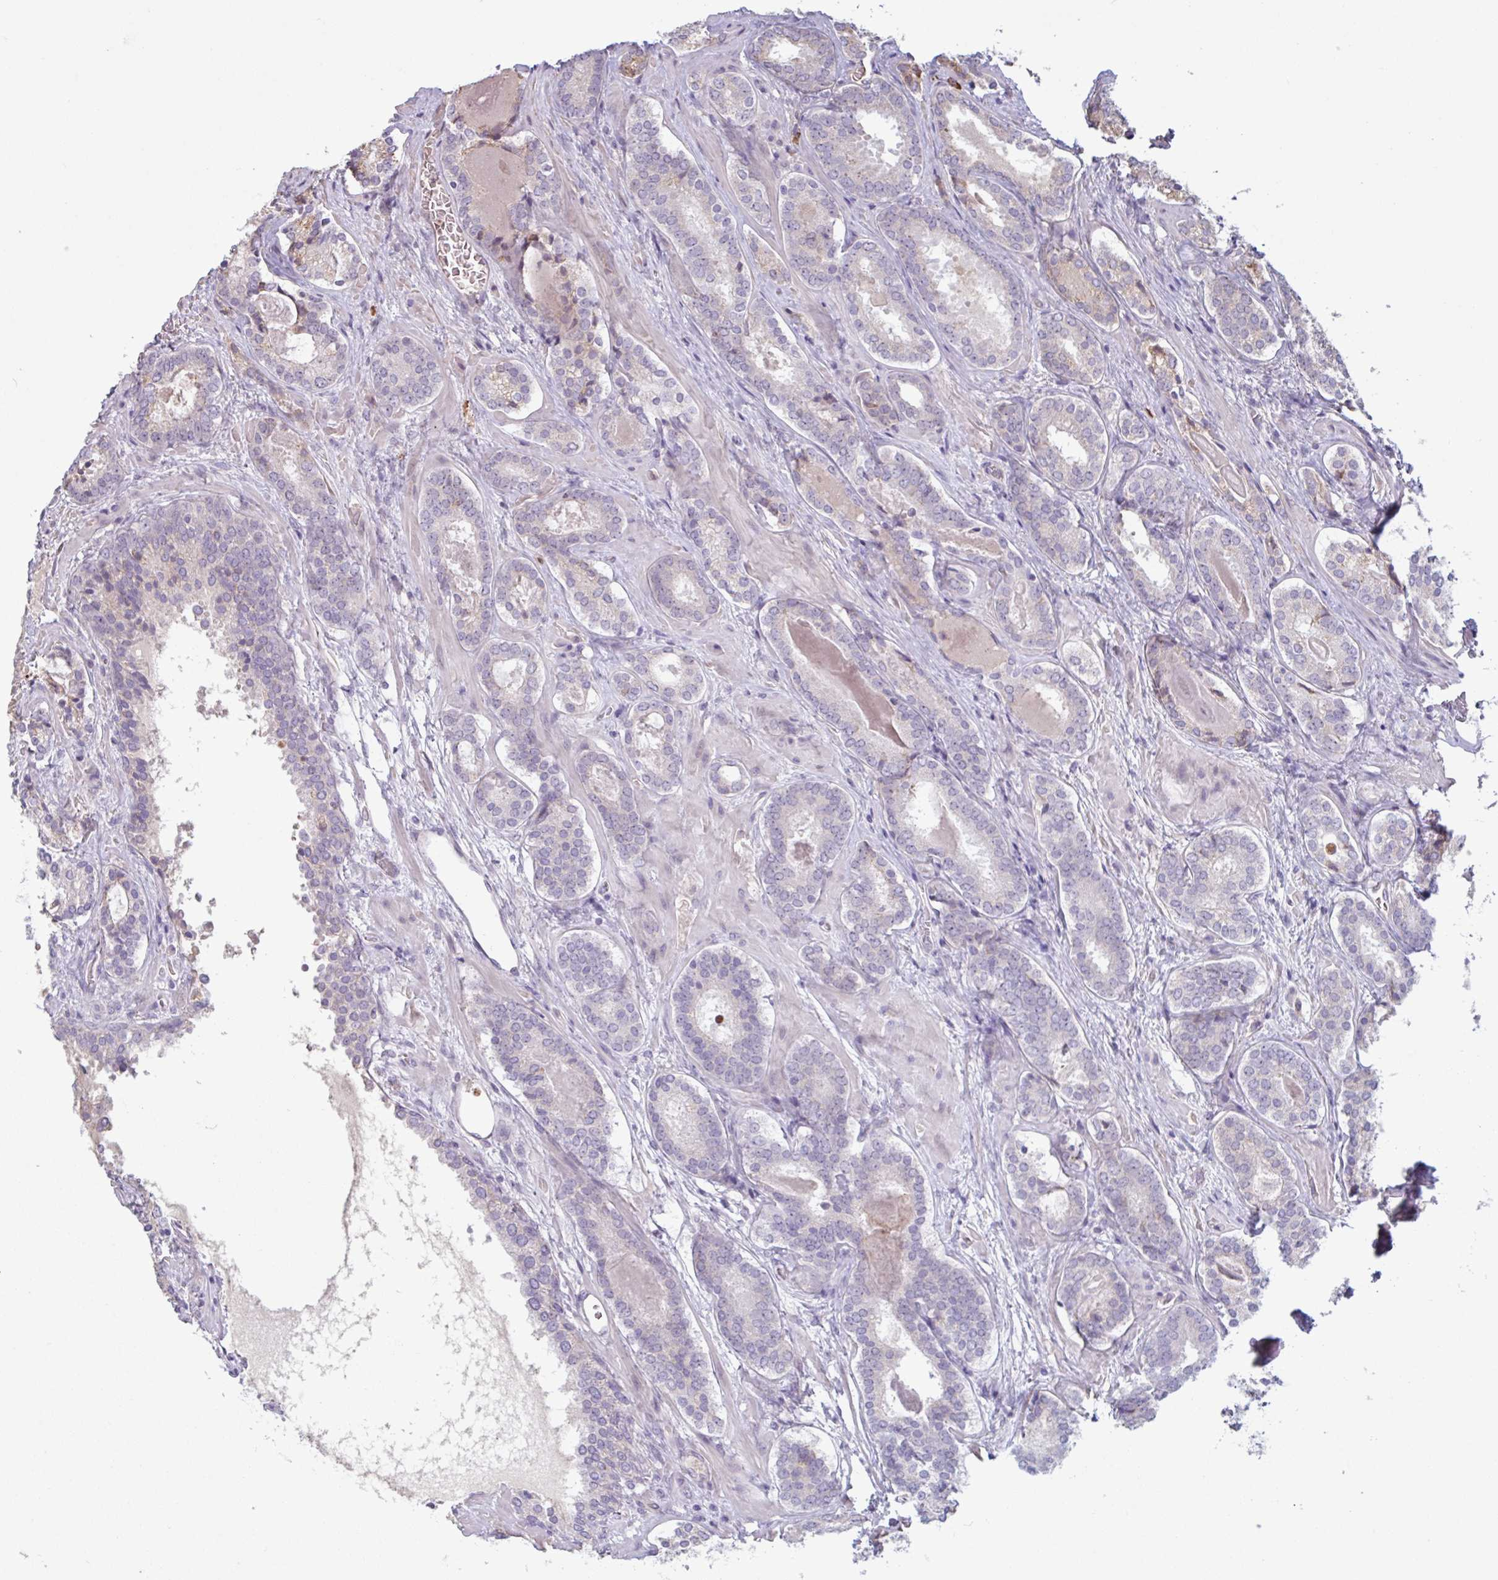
{"staining": {"intensity": "weak", "quantity": "<25%", "location": "cytoplasmic/membranous"}, "tissue": "prostate cancer", "cell_type": "Tumor cells", "image_type": "cancer", "snomed": [{"axis": "morphology", "description": "Adenocarcinoma, Low grade"}, {"axis": "topography", "description": "Prostate"}], "caption": "A high-resolution micrograph shows IHC staining of adenocarcinoma (low-grade) (prostate), which exhibits no significant expression in tumor cells.", "gene": "TAF1D", "patient": {"sex": "male", "age": 62}}